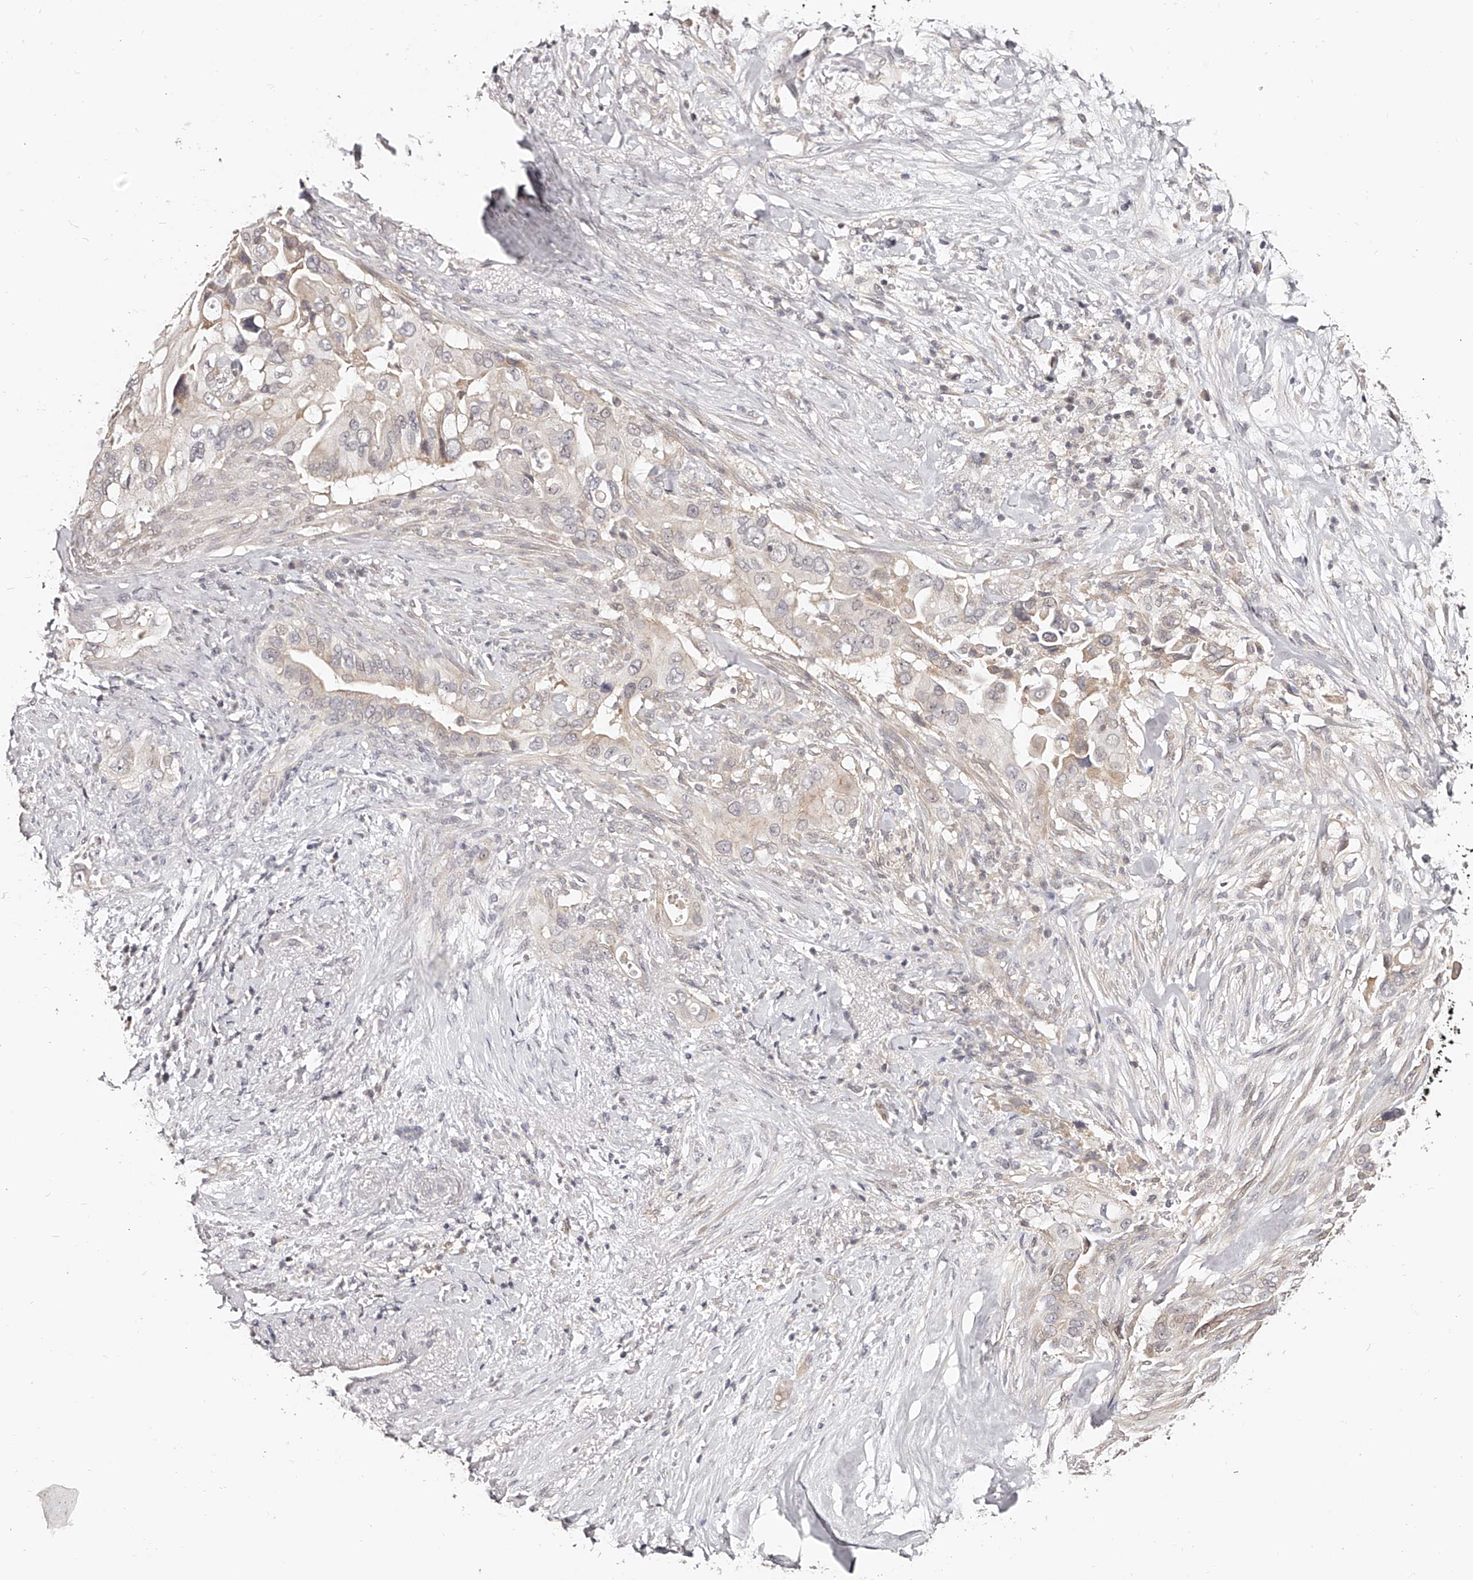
{"staining": {"intensity": "weak", "quantity": "<25%", "location": "cytoplasmic/membranous"}, "tissue": "pancreatic cancer", "cell_type": "Tumor cells", "image_type": "cancer", "snomed": [{"axis": "morphology", "description": "Inflammation, NOS"}, {"axis": "morphology", "description": "Adenocarcinoma, NOS"}, {"axis": "topography", "description": "Pancreas"}], "caption": "An IHC histopathology image of pancreatic adenocarcinoma is shown. There is no staining in tumor cells of pancreatic adenocarcinoma.", "gene": "ZNF789", "patient": {"sex": "female", "age": 56}}